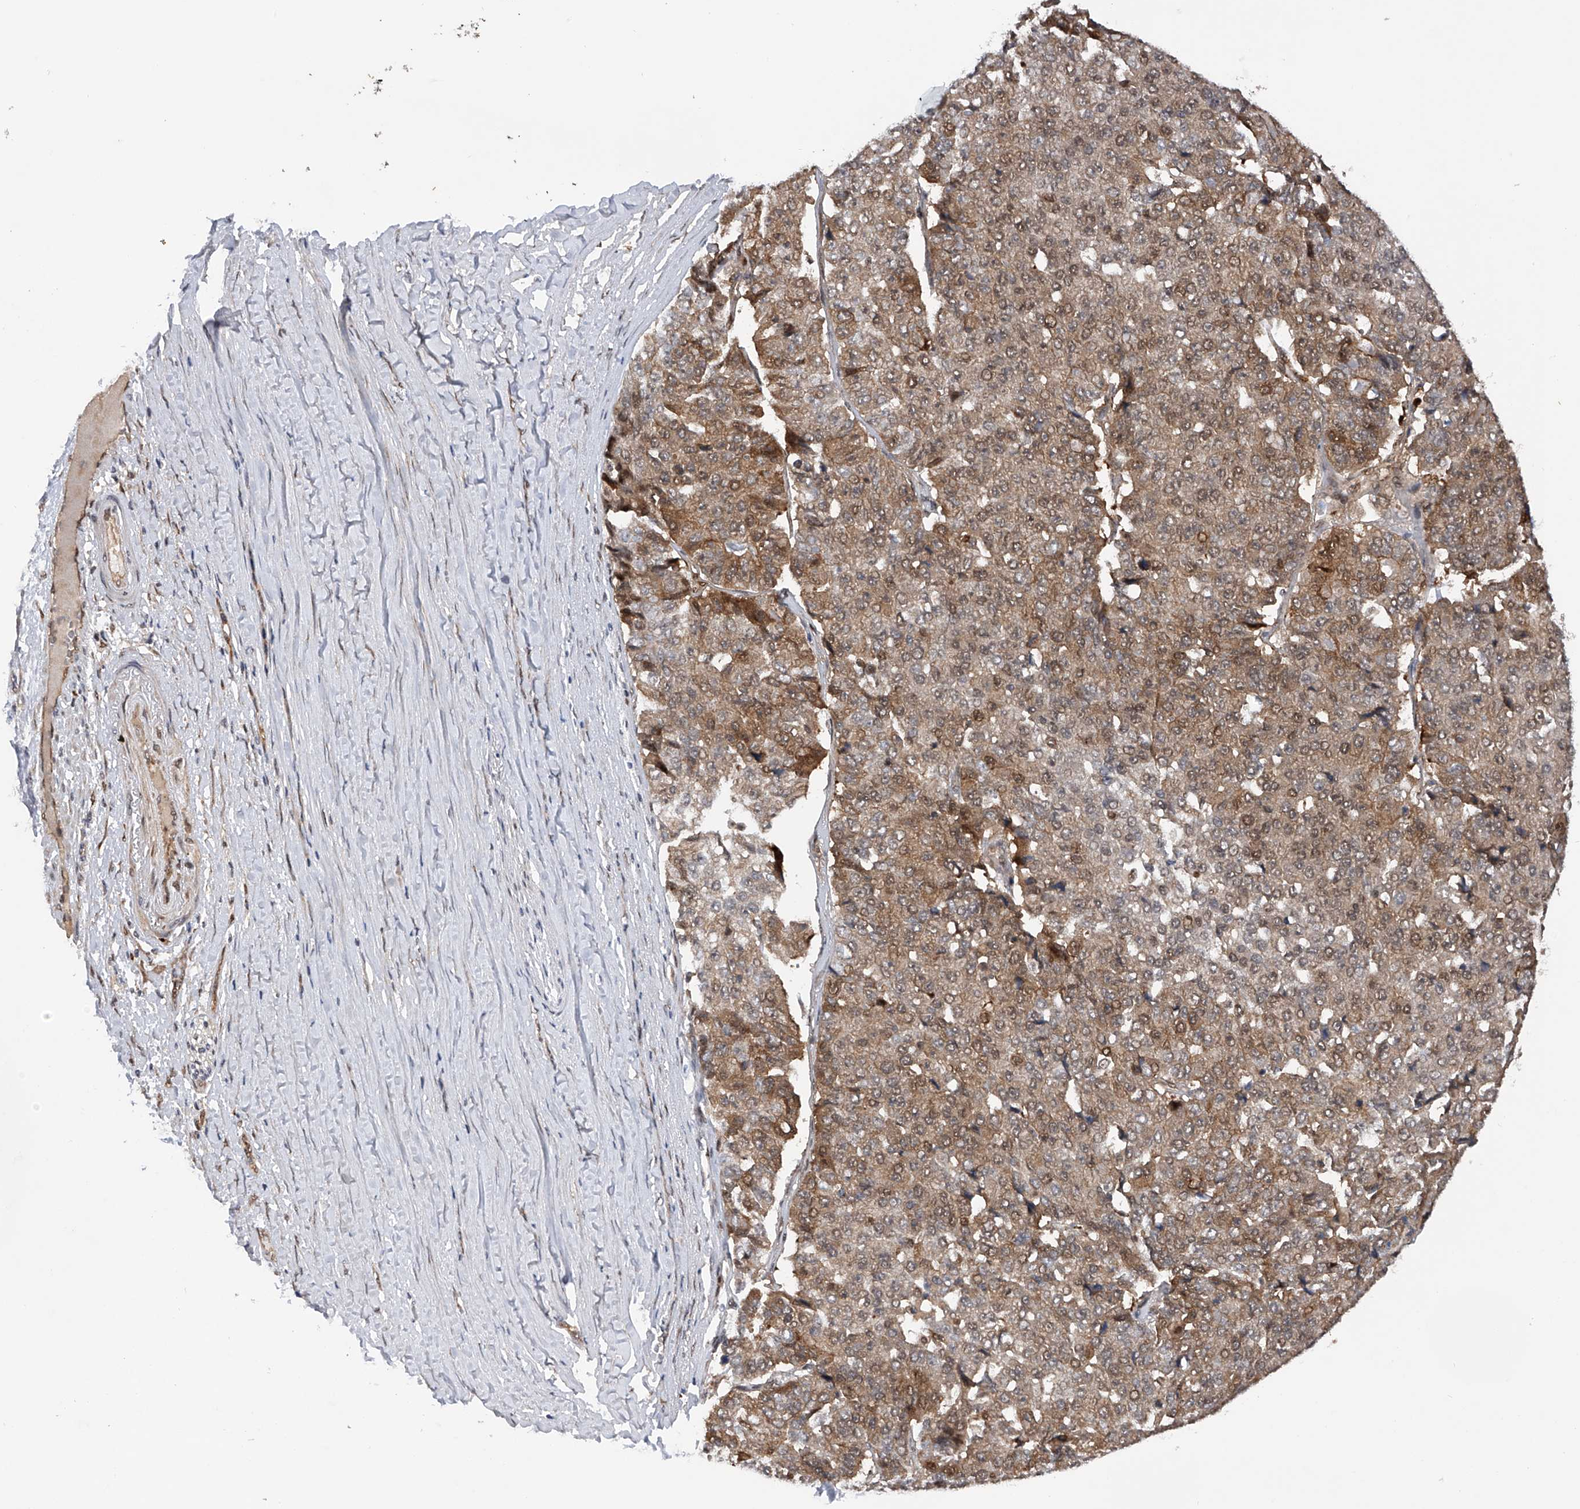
{"staining": {"intensity": "moderate", "quantity": ">75%", "location": "cytoplasmic/membranous,nuclear"}, "tissue": "pancreatic cancer", "cell_type": "Tumor cells", "image_type": "cancer", "snomed": [{"axis": "morphology", "description": "Adenocarcinoma, NOS"}, {"axis": "topography", "description": "Pancreas"}], "caption": "Pancreatic cancer stained with a protein marker reveals moderate staining in tumor cells.", "gene": "RWDD2A", "patient": {"sex": "male", "age": 50}}